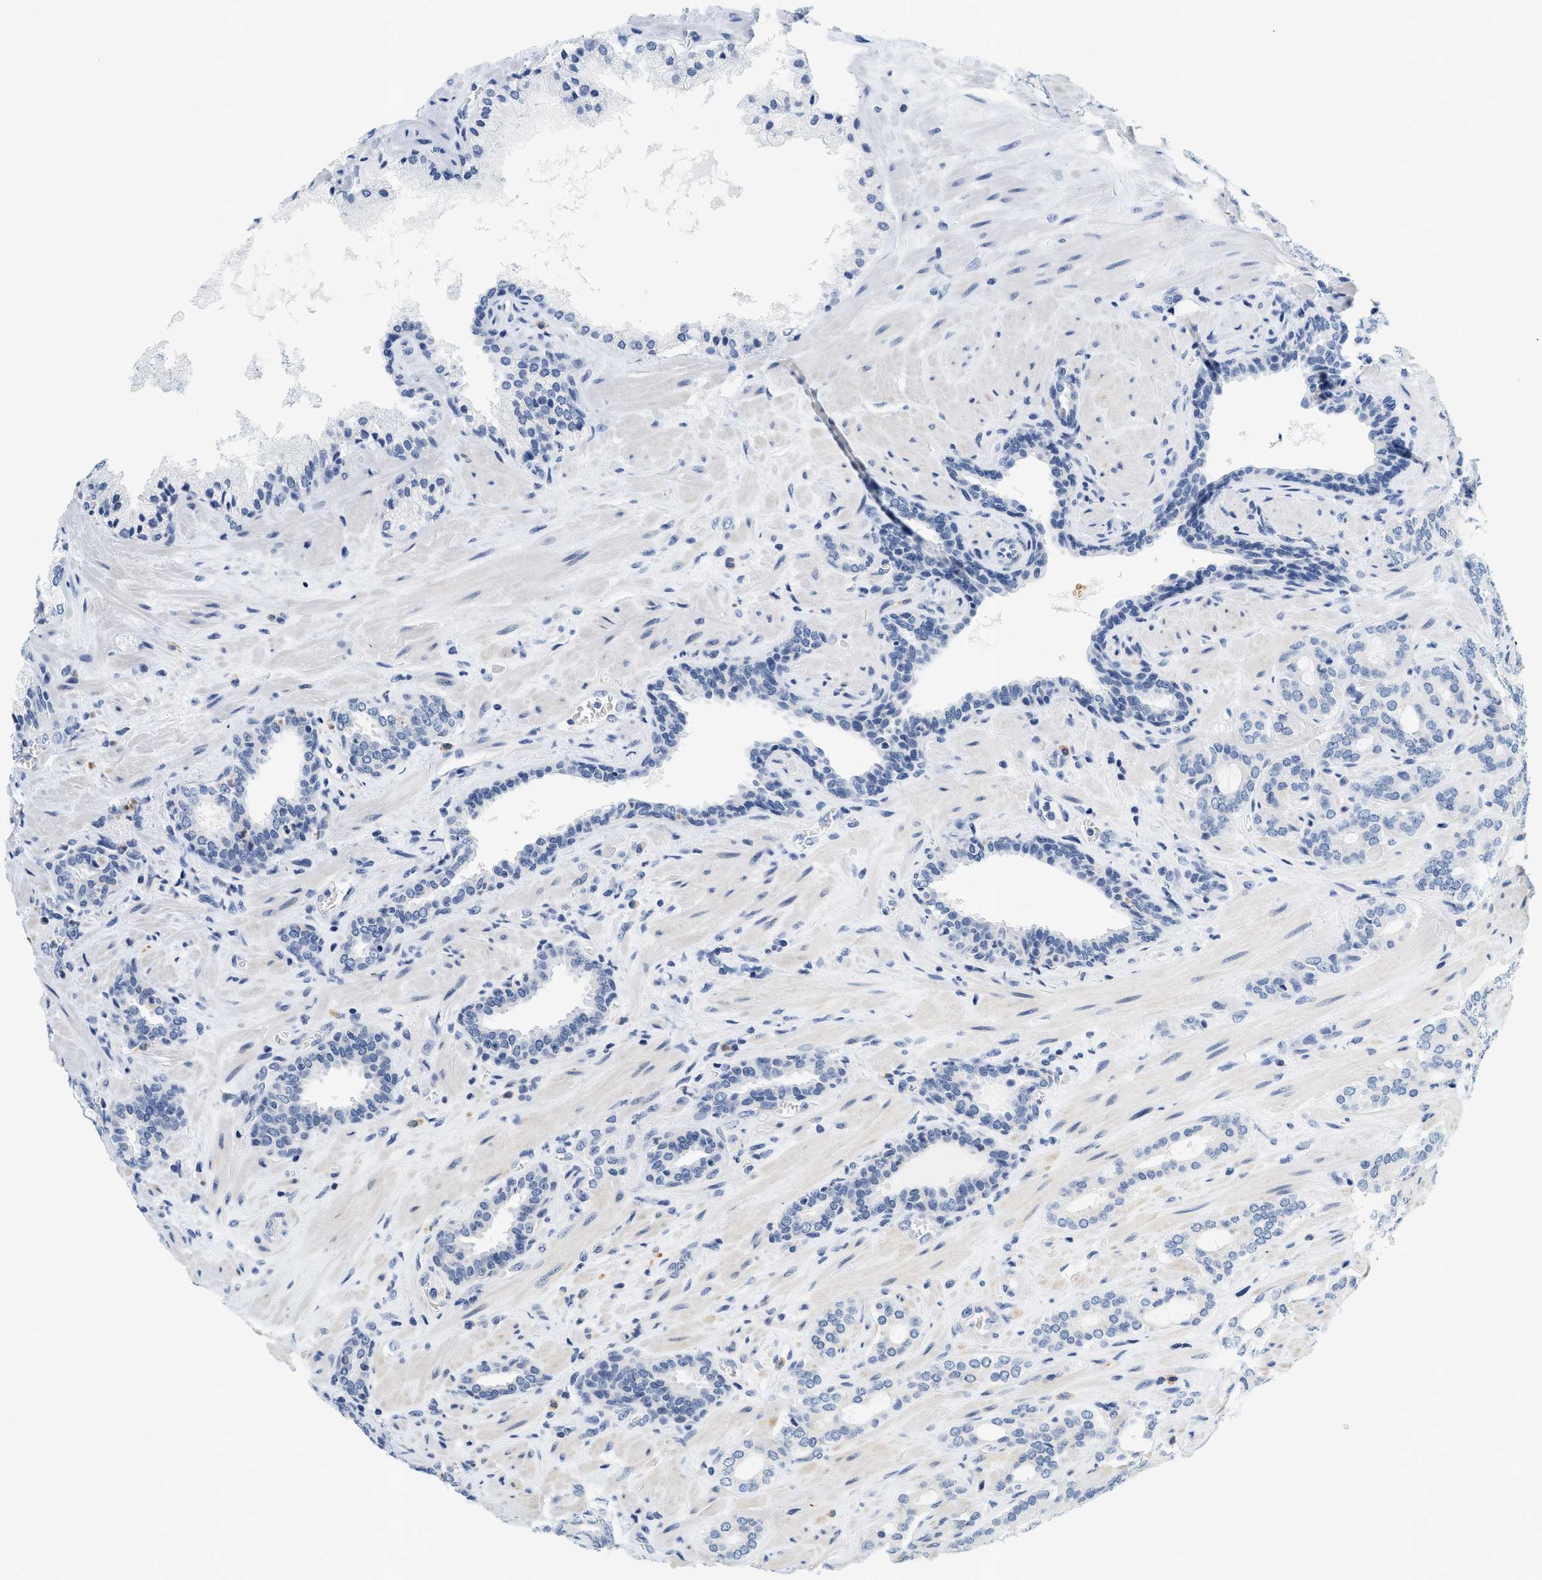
{"staining": {"intensity": "negative", "quantity": "none", "location": "none"}, "tissue": "prostate cancer", "cell_type": "Tumor cells", "image_type": "cancer", "snomed": [{"axis": "morphology", "description": "Adenocarcinoma, Low grade"}, {"axis": "topography", "description": "Prostate"}], "caption": "Prostate cancer was stained to show a protein in brown. There is no significant positivity in tumor cells.", "gene": "KMT2A", "patient": {"sex": "male", "age": 63}}